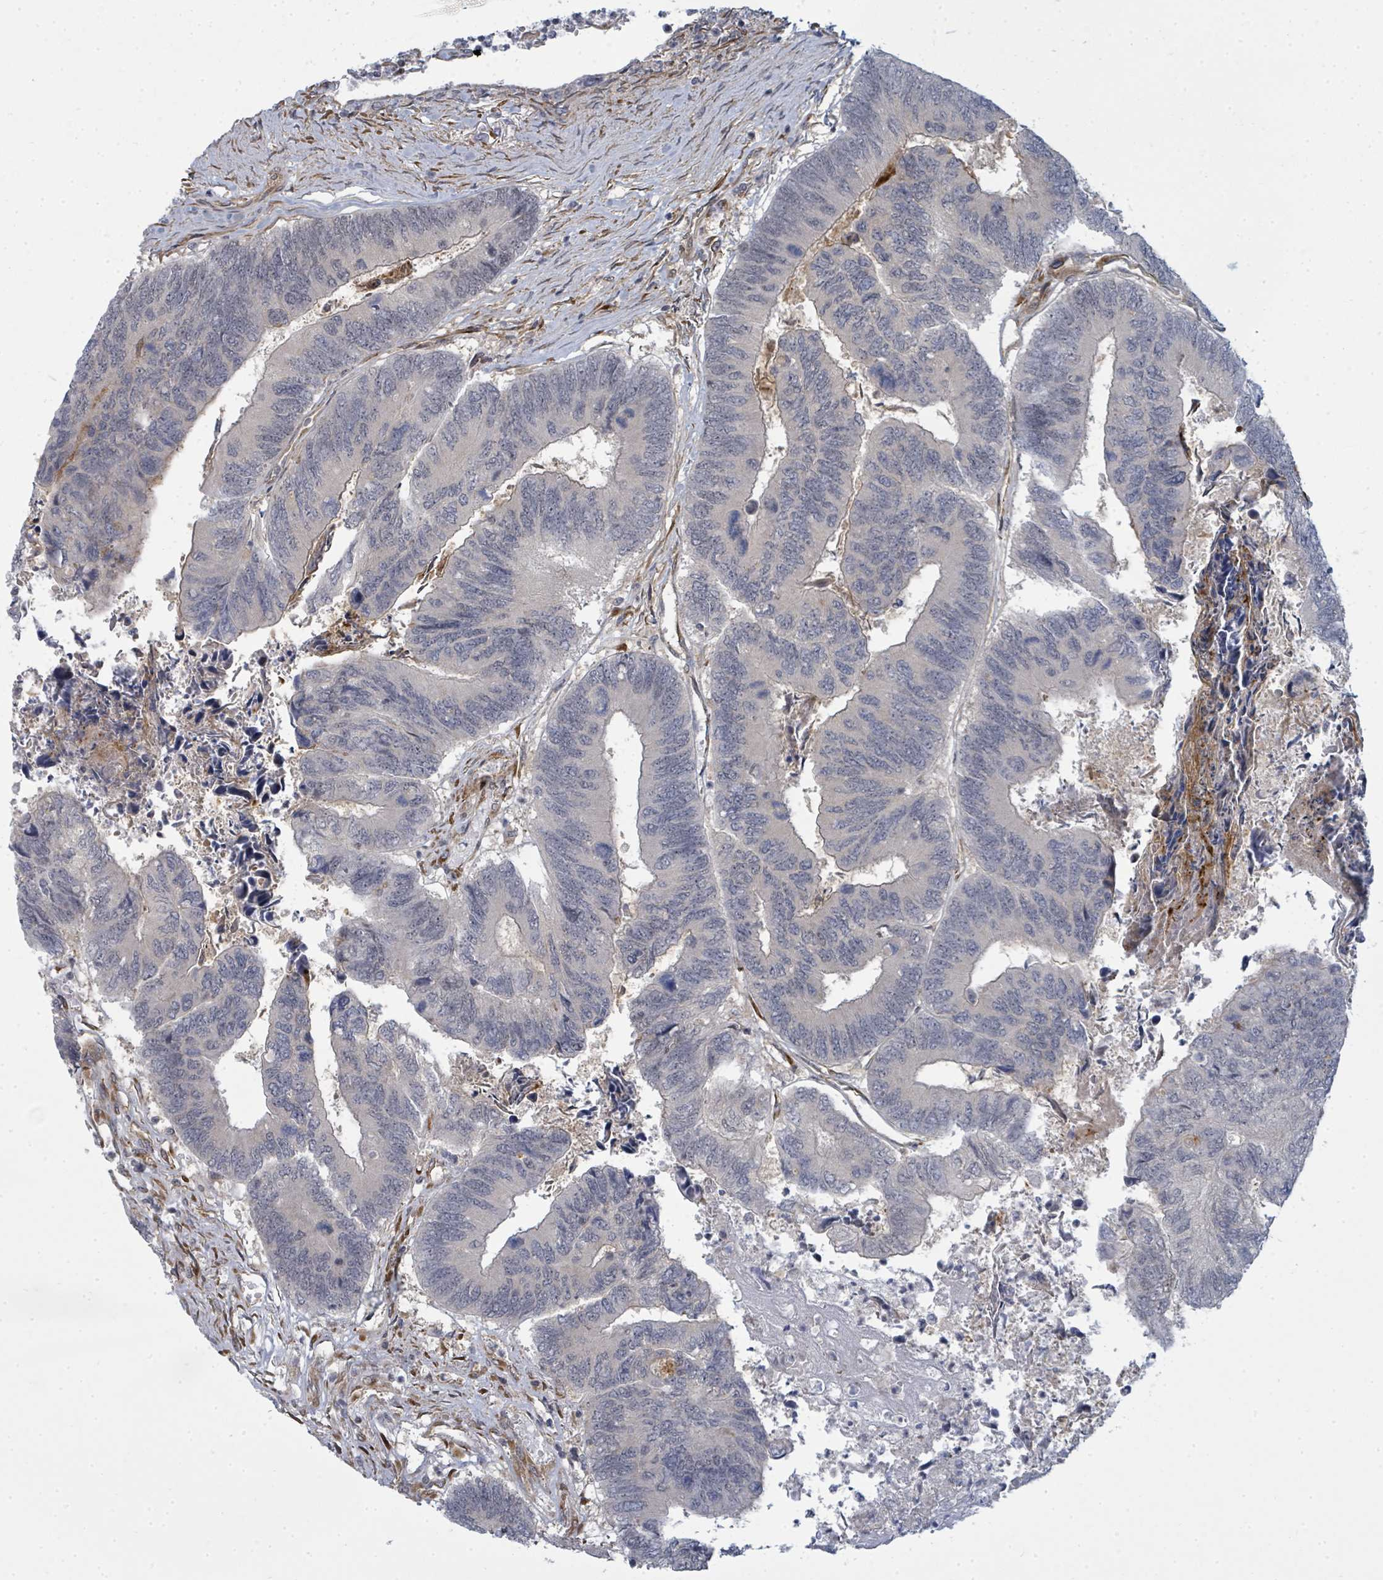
{"staining": {"intensity": "negative", "quantity": "none", "location": "none"}, "tissue": "colorectal cancer", "cell_type": "Tumor cells", "image_type": "cancer", "snomed": [{"axis": "morphology", "description": "Adenocarcinoma, NOS"}, {"axis": "topography", "description": "Colon"}], "caption": "Immunohistochemistry micrograph of neoplastic tissue: colorectal cancer stained with DAB (3,3'-diaminobenzidine) reveals no significant protein positivity in tumor cells.", "gene": "PSMG2", "patient": {"sex": "female", "age": 67}}